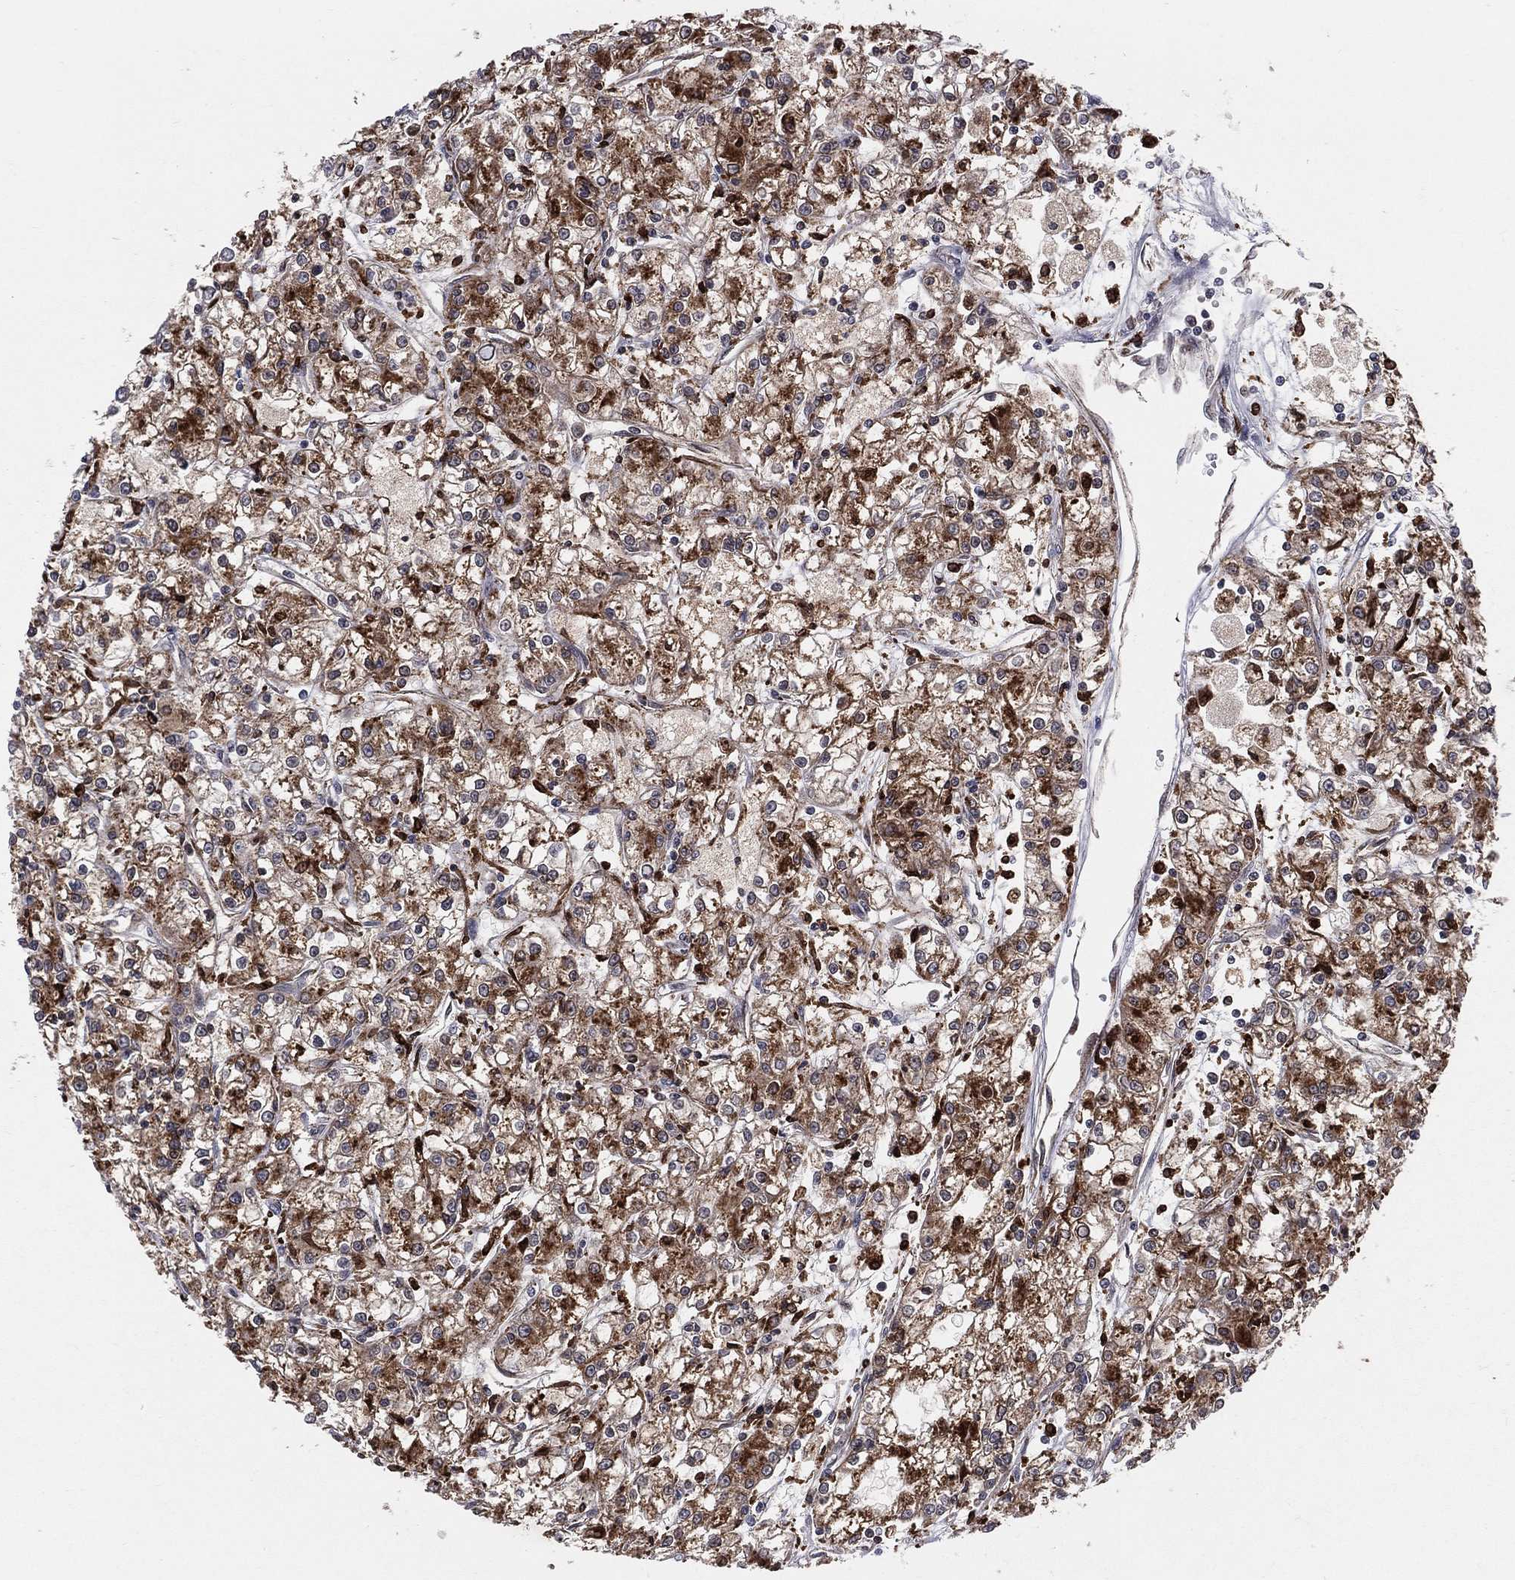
{"staining": {"intensity": "strong", "quantity": ">75%", "location": "cytoplasmic/membranous"}, "tissue": "renal cancer", "cell_type": "Tumor cells", "image_type": "cancer", "snomed": [{"axis": "morphology", "description": "Adenocarcinoma, NOS"}, {"axis": "topography", "description": "Kidney"}], "caption": "A brown stain labels strong cytoplasmic/membranous staining of a protein in human renal cancer (adenocarcinoma) tumor cells.", "gene": "CD74", "patient": {"sex": "female", "age": 59}}